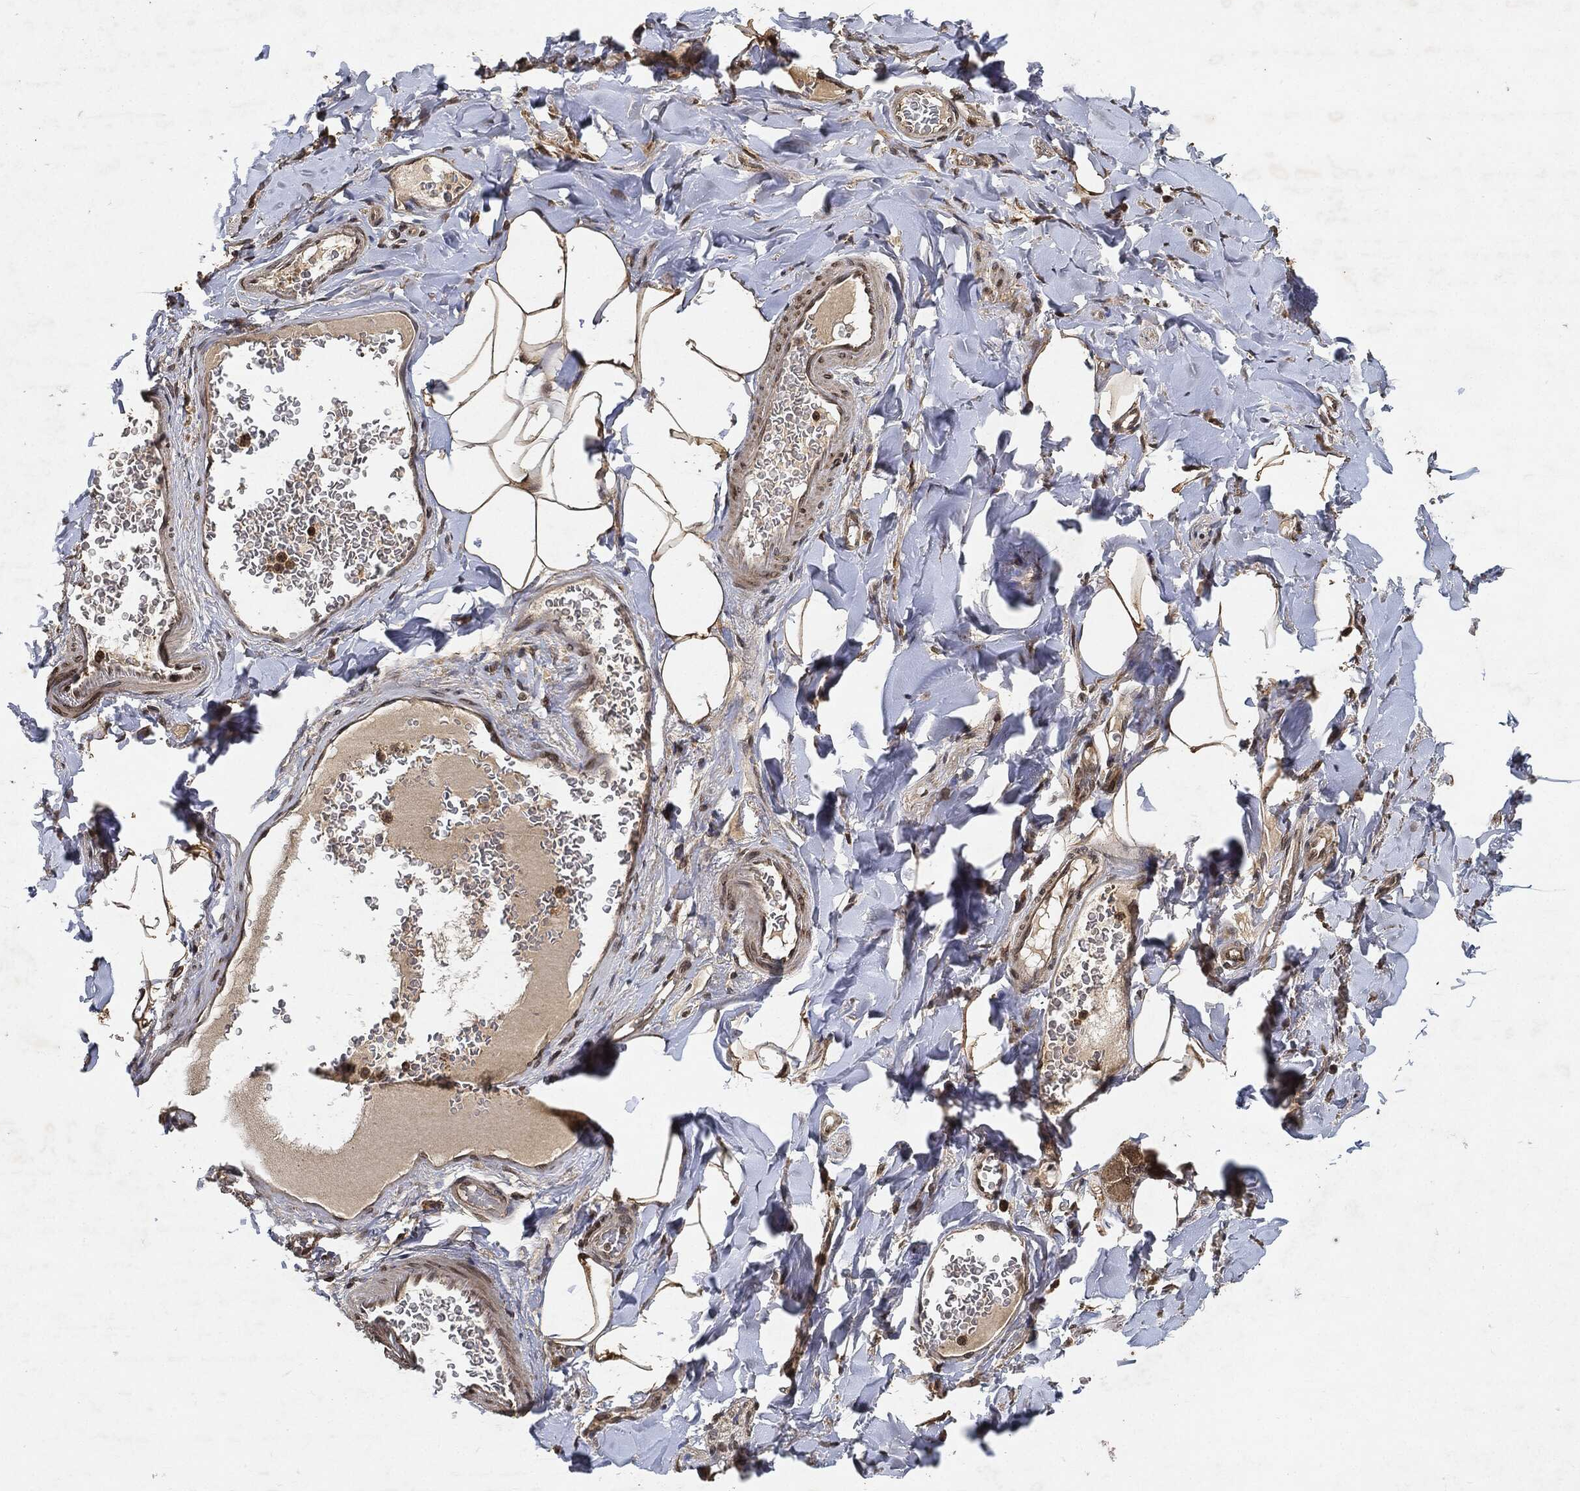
{"staining": {"intensity": "moderate", "quantity": "25%-75%", "location": "cytoplasmic/membranous,nuclear"}, "tissue": "adipose tissue", "cell_type": "Adipocytes", "image_type": "normal", "snomed": [{"axis": "morphology", "description": "Normal tissue, NOS"}, {"axis": "topography", "description": "Smooth muscle"}, {"axis": "topography", "description": "Duodenum"}, {"axis": "topography", "description": "Peripheral nerve tissue"}], "caption": "Immunohistochemical staining of benign human adipose tissue demonstrates medium levels of moderate cytoplasmic/membranous,nuclear expression in approximately 25%-75% of adipocytes. Nuclei are stained in blue.", "gene": "ZNF226", "patient": {"sex": "female", "age": 61}}